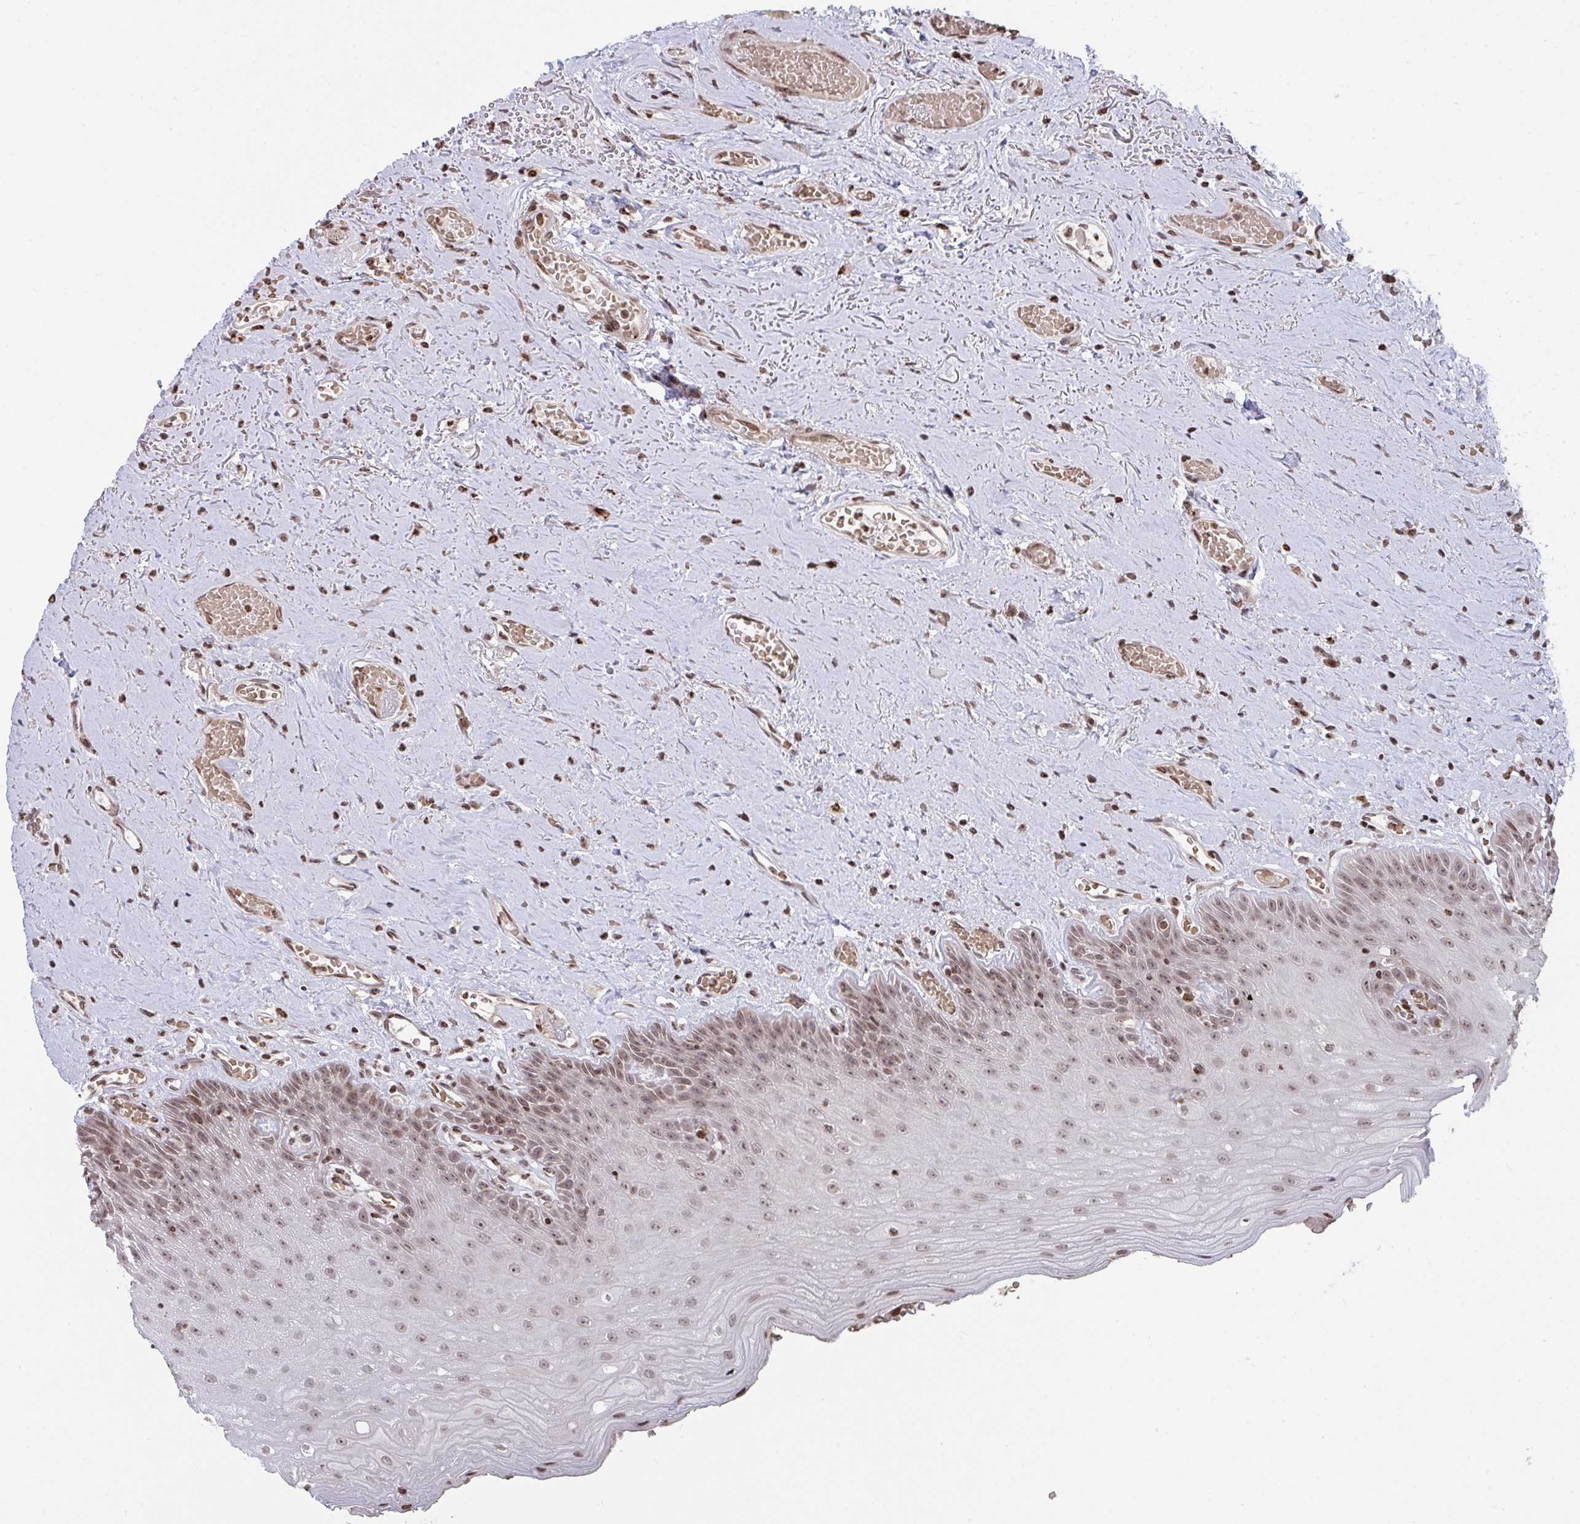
{"staining": {"intensity": "moderate", "quantity": ">75%", "location": "nuclear"}, "tissue": "oral mucosa", "cell_type": "Squamous epithelial cells", "image_type": "normal", "snomed": [{"axis": "morphology", "description": "Normal tissue, NOS"}, {"axis": "morphology", "description": "Squamous cell carcinoma, NOS"}, {"axis": "topography", "description": "Oral tissue"}, {"axis": "topography", "description": "Peripheral nerve tissue"}, {"axis": "topography", "description": "Head-Neck"}], "caption": "This is a micrograph of immunohistochemistry staining of benign oral mucosa, which shows moderate positivity in the nuclear of squamous epithelial cells.", "gene": "NIP7", "patient": {"sex": "female", "age": 59}}